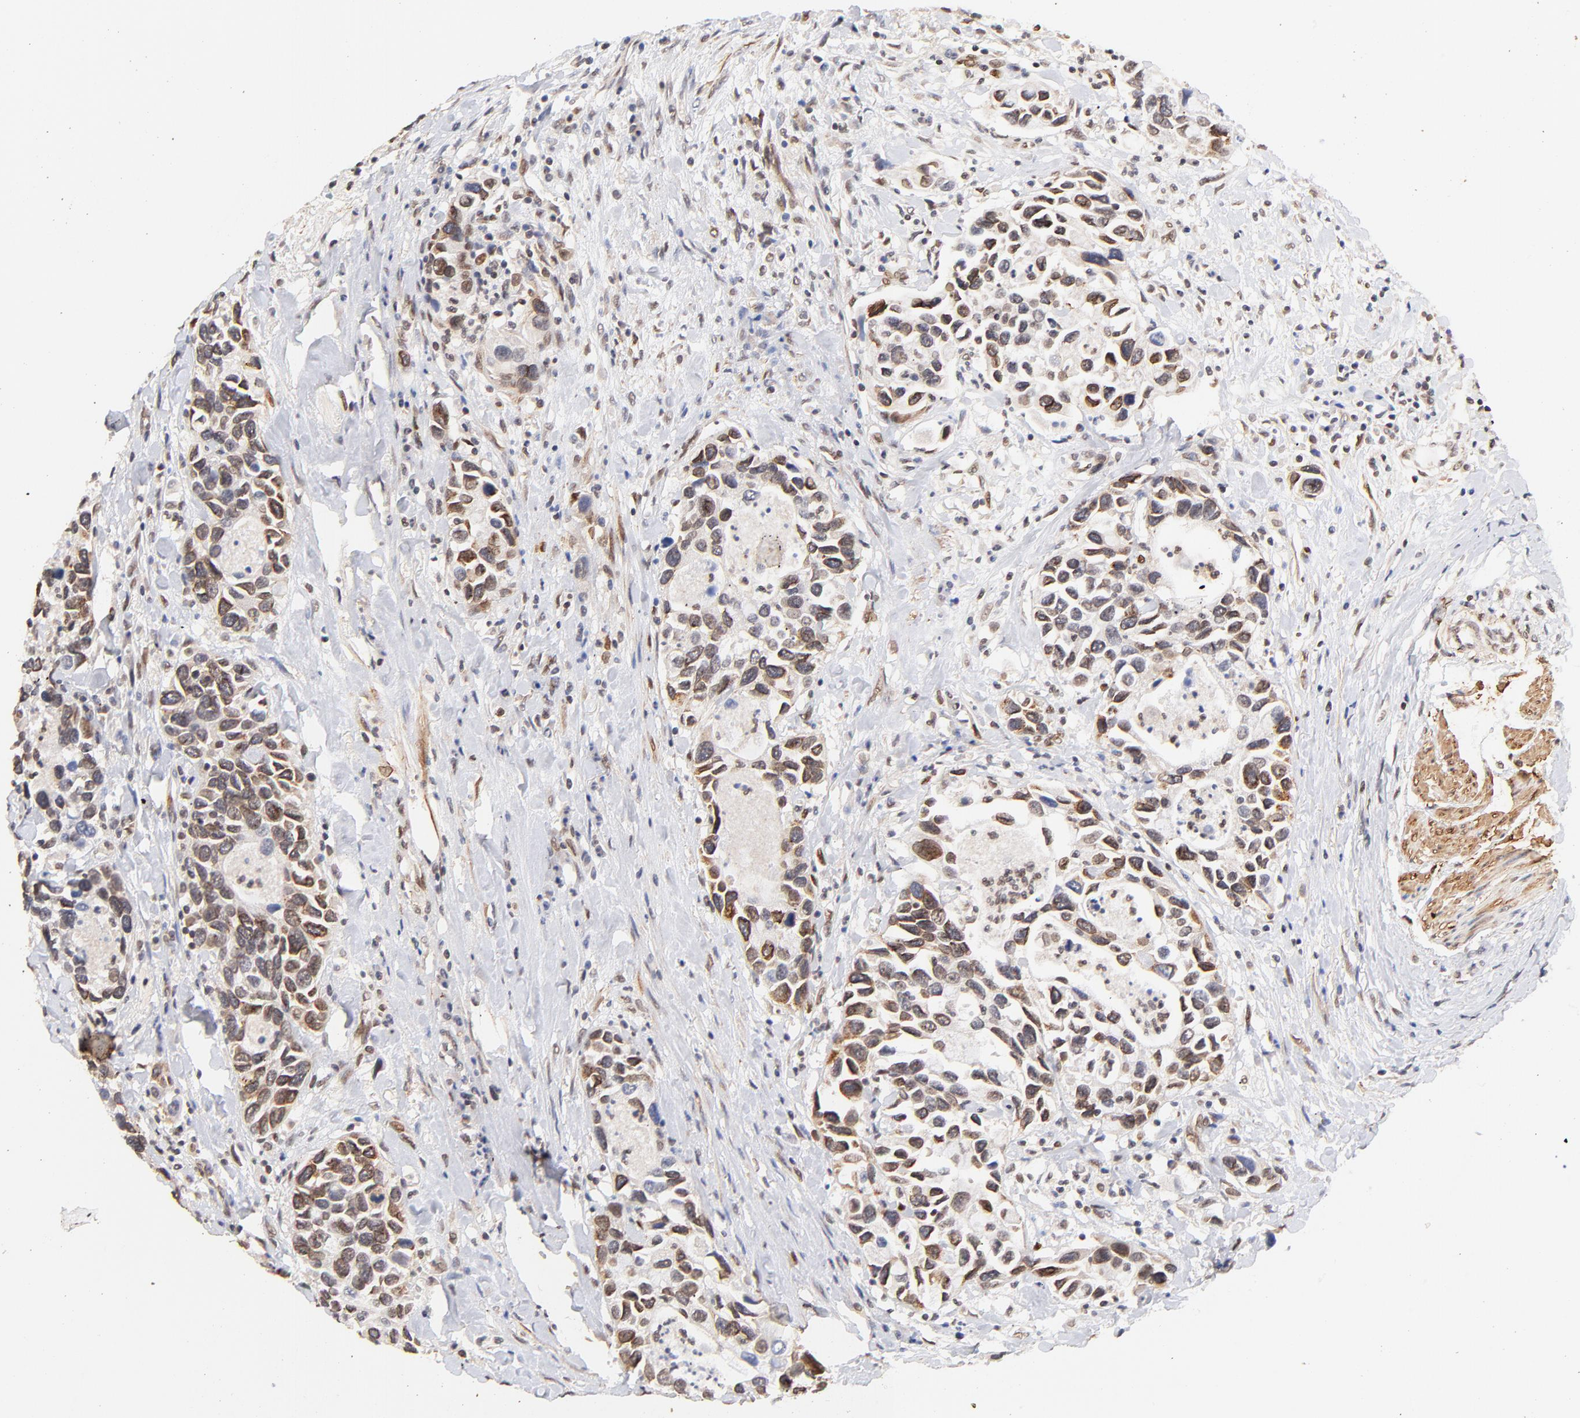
{"staining": {"intensity": "moderate", "quantity": "25%-75%", "location": "cytoplasmic/membranous,nuclear"}, "tissue": "urothelial cancer", "cell_type": "Tumor cells", "image_type": "cancer", "snomed": [{"axis": "morphology", "description": "Urothelial carcinoma, High grade"}, {"axis": "topography", "description": "Urinary bladder"}], "caption": "The micrograph shows immunohistochemical staining of urothelial carcinoma (high-grade). There is moderate cytoplasmic/membranous and nuclear expression is appreciated in approximately 25%-75% of tumor cells.", "gene": "ZFP92", "patient": {"sex": "male", "age": 66}}